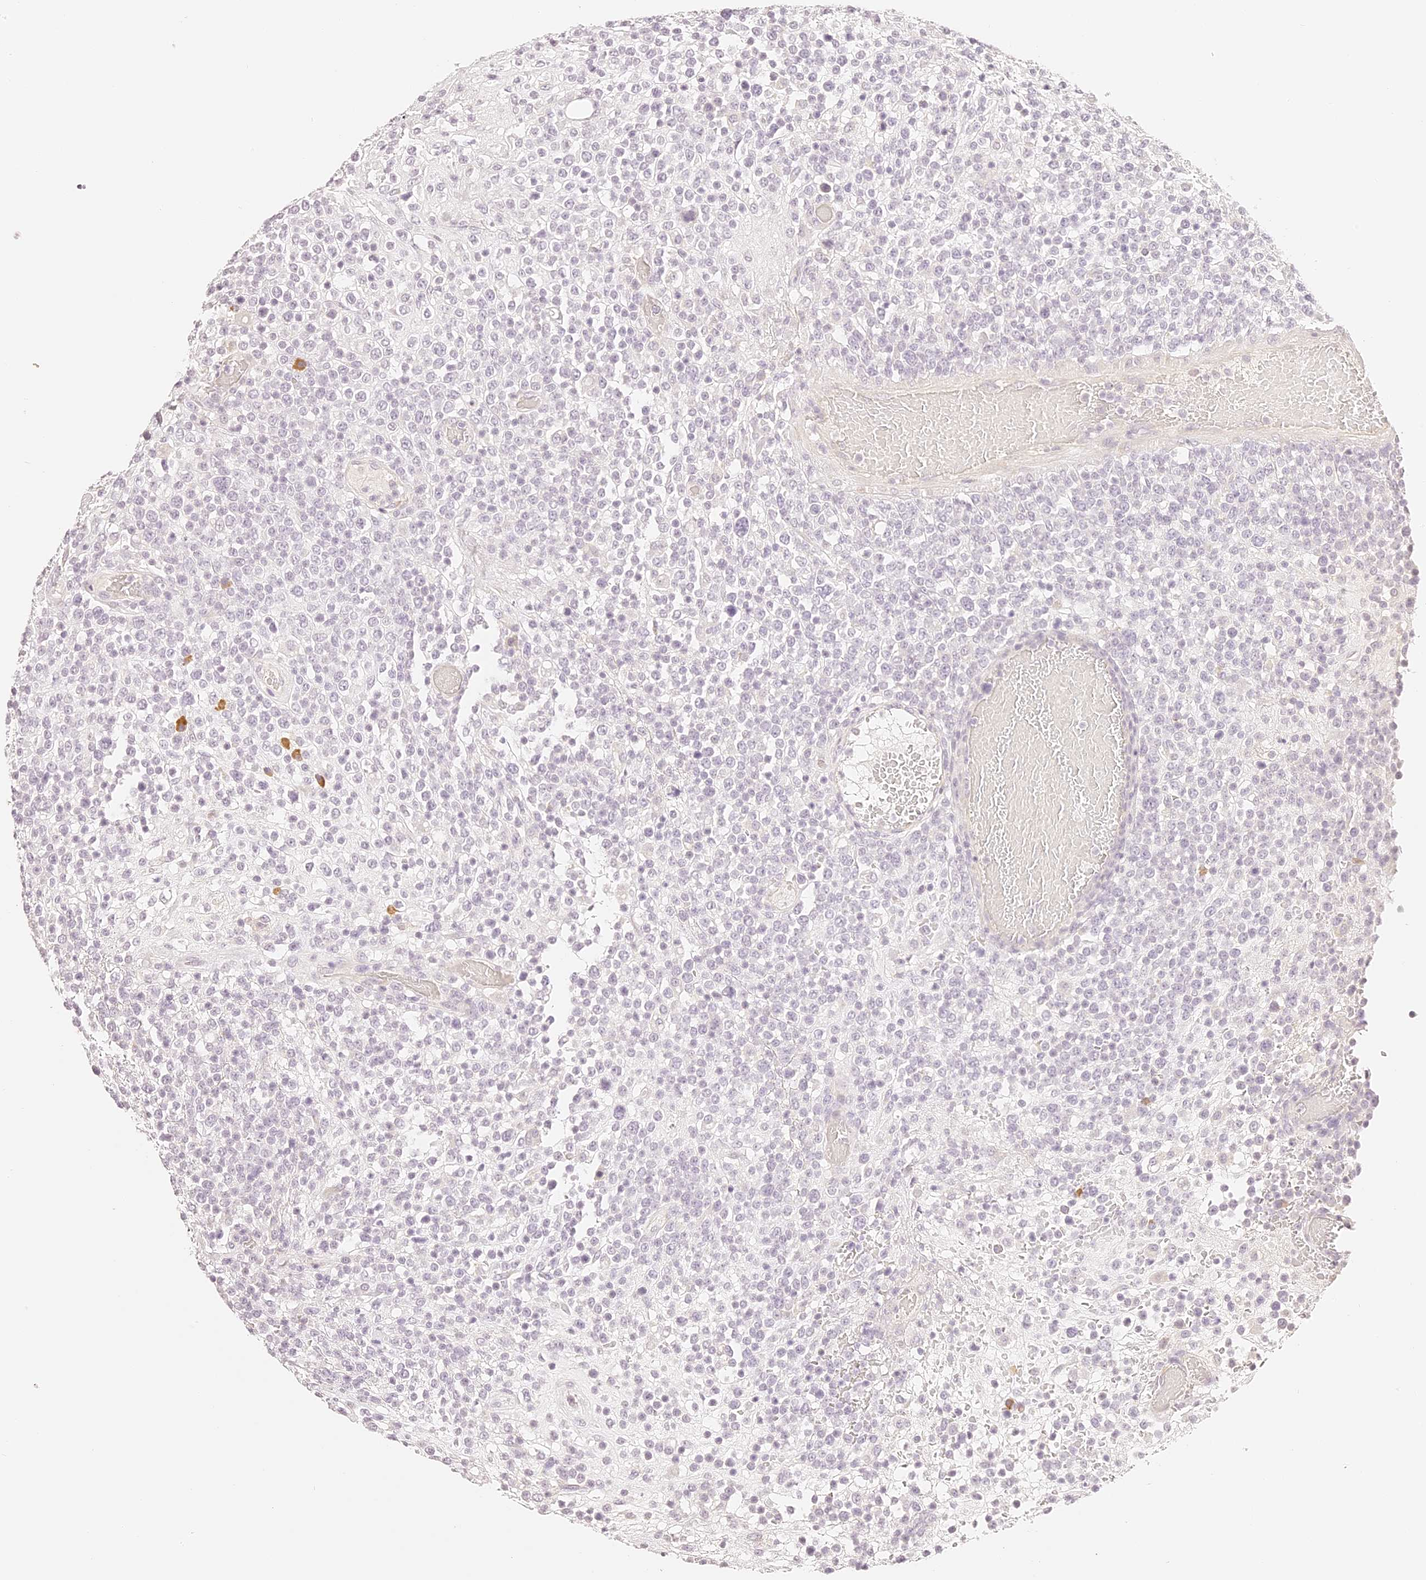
{"staining": {"intensity": "negative", "quantity": "none", "location": "none"}, "tissue": "lymphoma", "cell_type": "Tumor cells", "image_type": "cancer", "snomed": [{"axis": "morphology", "description": "Malignant lymphoma, non-Hodgkin's type, High grade"}, {"axis": "topography", "description": "Colon"}], "caption": "Photomicrograph shows no protein staining in tumor cells of high-grade malignant lymphoma, non-Hodgkin's type tissue.", "gene": "TRIM45", "patient": {"sex": "female", "age": 53}}